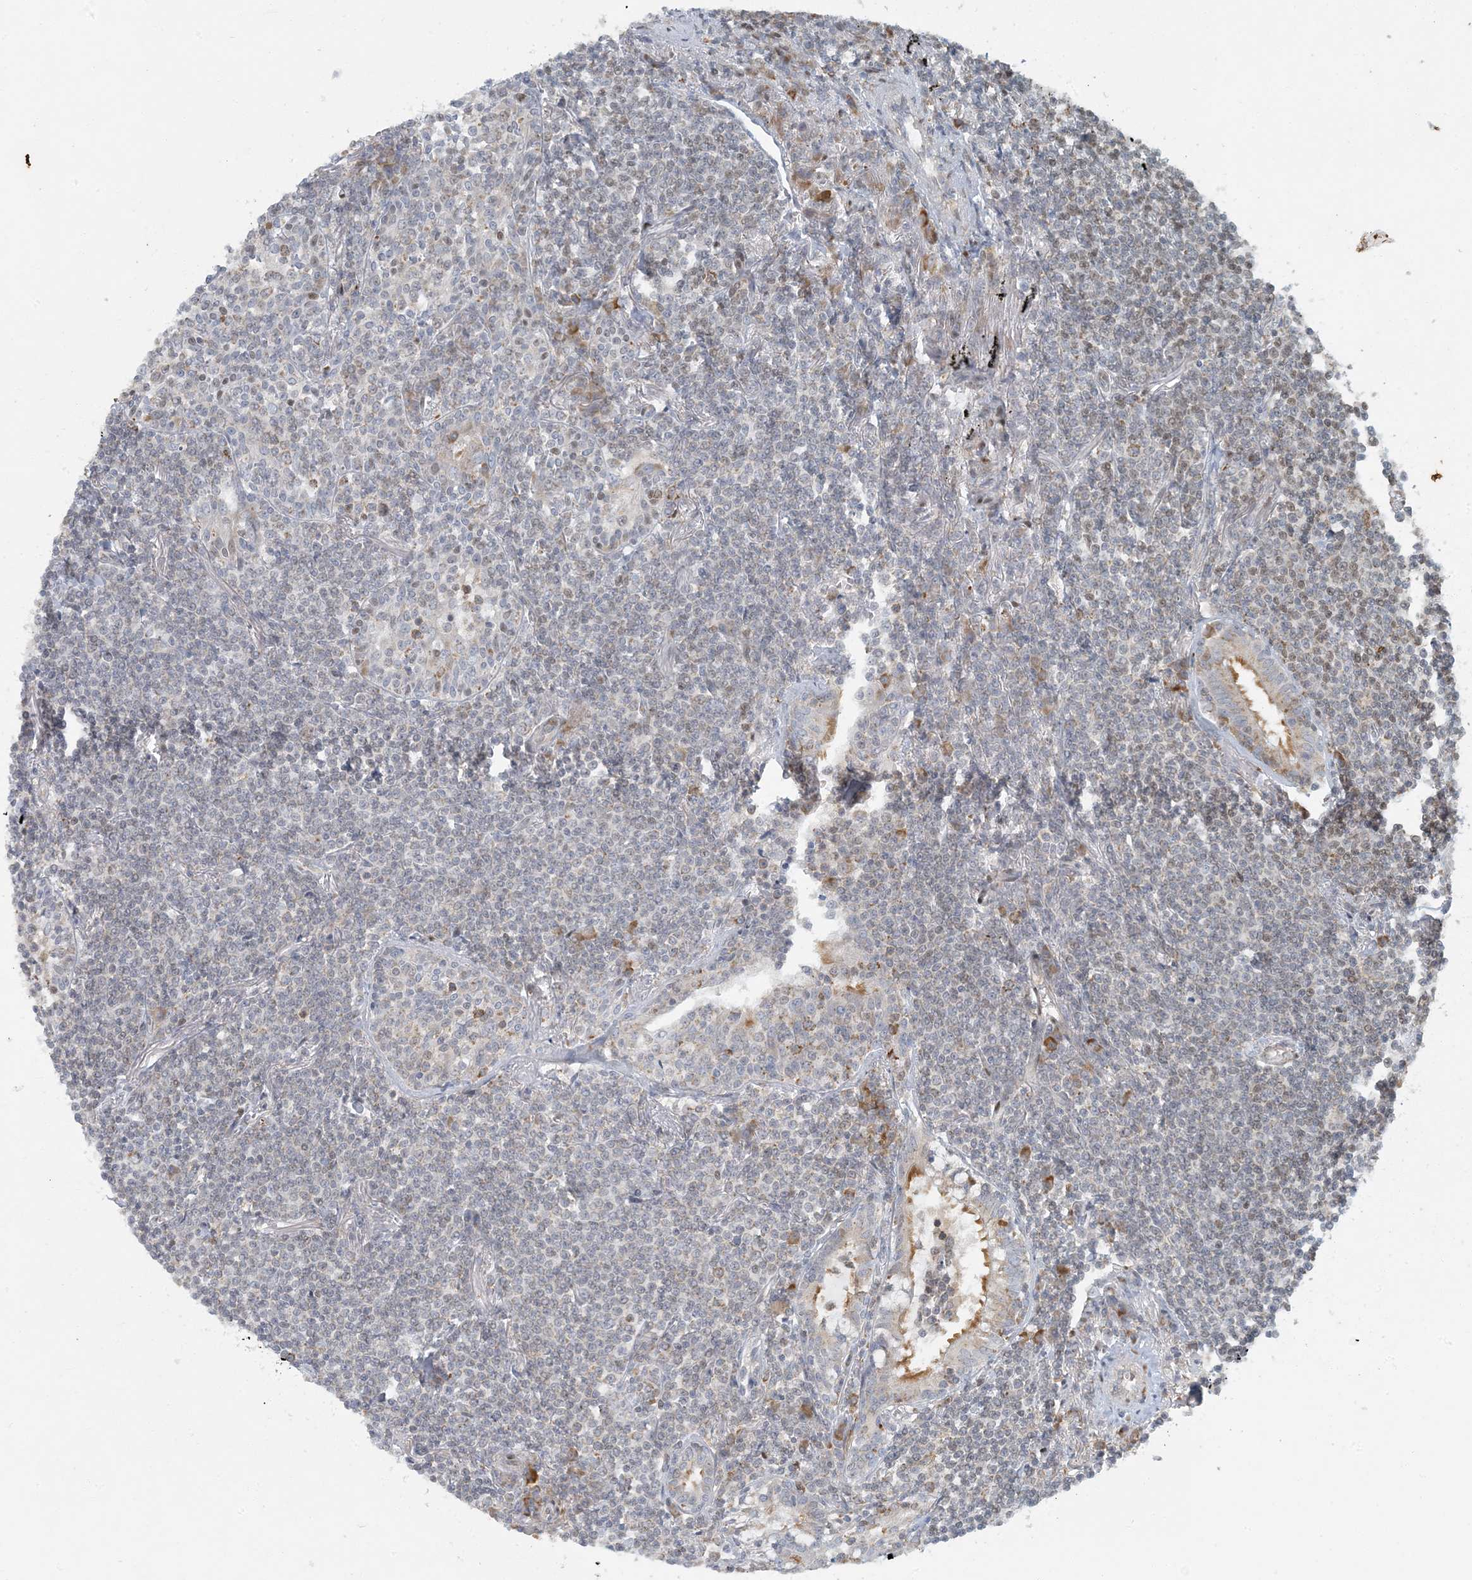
{"staining": {"intensity": "negative", "quantity": "none", "location": "none"}, "tissue": "lymphoma", "cell_type": "Tumor cells", "image_type": "cancer", "snomed": [{"axis": "morphology", "description": "Malignant lymphoma, non-Hodgkin's type, Low grade"}, {"axis": "topography", "description": "Lung"}], "caption": "The immunohistochemistry (IHC) histopathology image has no significant expression in tumor cells of lymphoma tissue.", "gene": "AK9", "patient": {"sex": "female", "age": 71}}